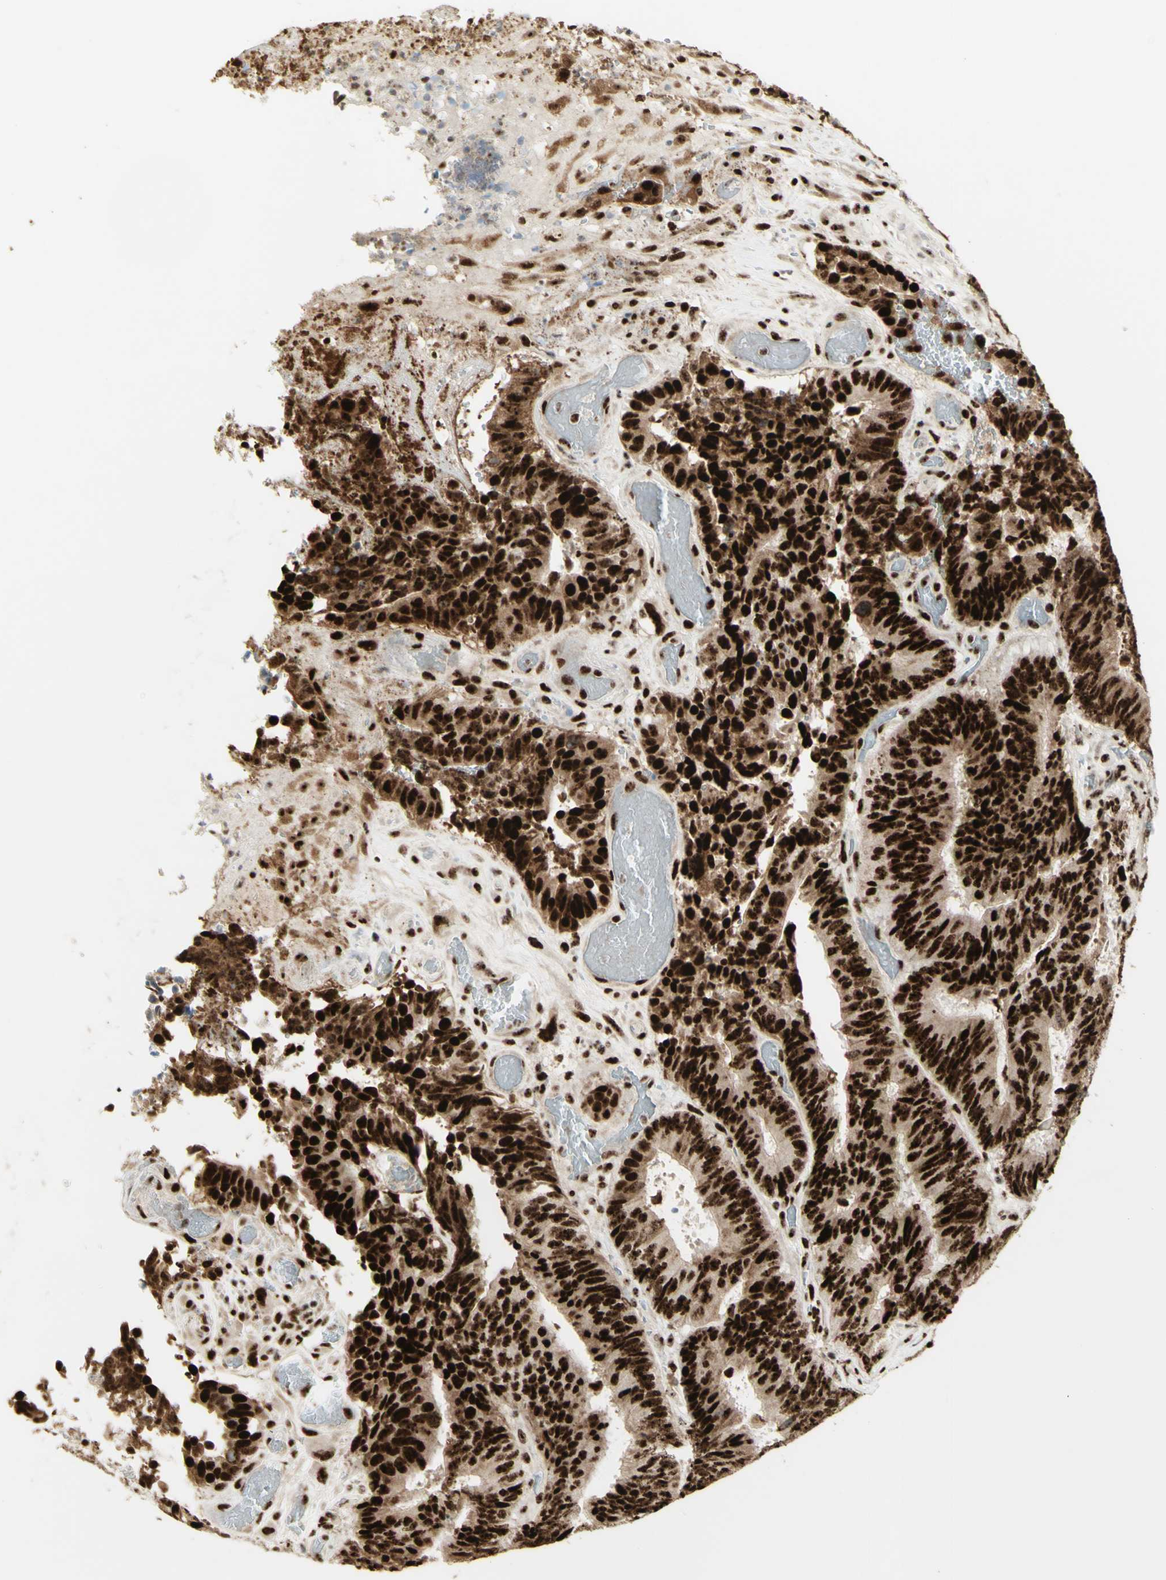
{"staining": {"intensity": "strong", "quantity": ">75%", "location": "cytoplasmic/membranous,nuclear"}, "tissue": "colorectal cancer", "cell_type": "Tumor cells", "image_type": "cancer", "snomed": [{"axis": "morphology", "description": "Adenocarcinoma, NOS"}, {"axis": "topography", "description": "Rectum"}], "caption": "Brown immunohistochemical staining in human colorectal adenocarcinoma displays strong cytoplasmic/membranous and nuclear staining in approximately >75% of tumor cells. (DAB IHC, brown staining for protein, blue staining for nuclei).", "gene": "DHX9", "patient": {"sex": "male", "age": 72}}